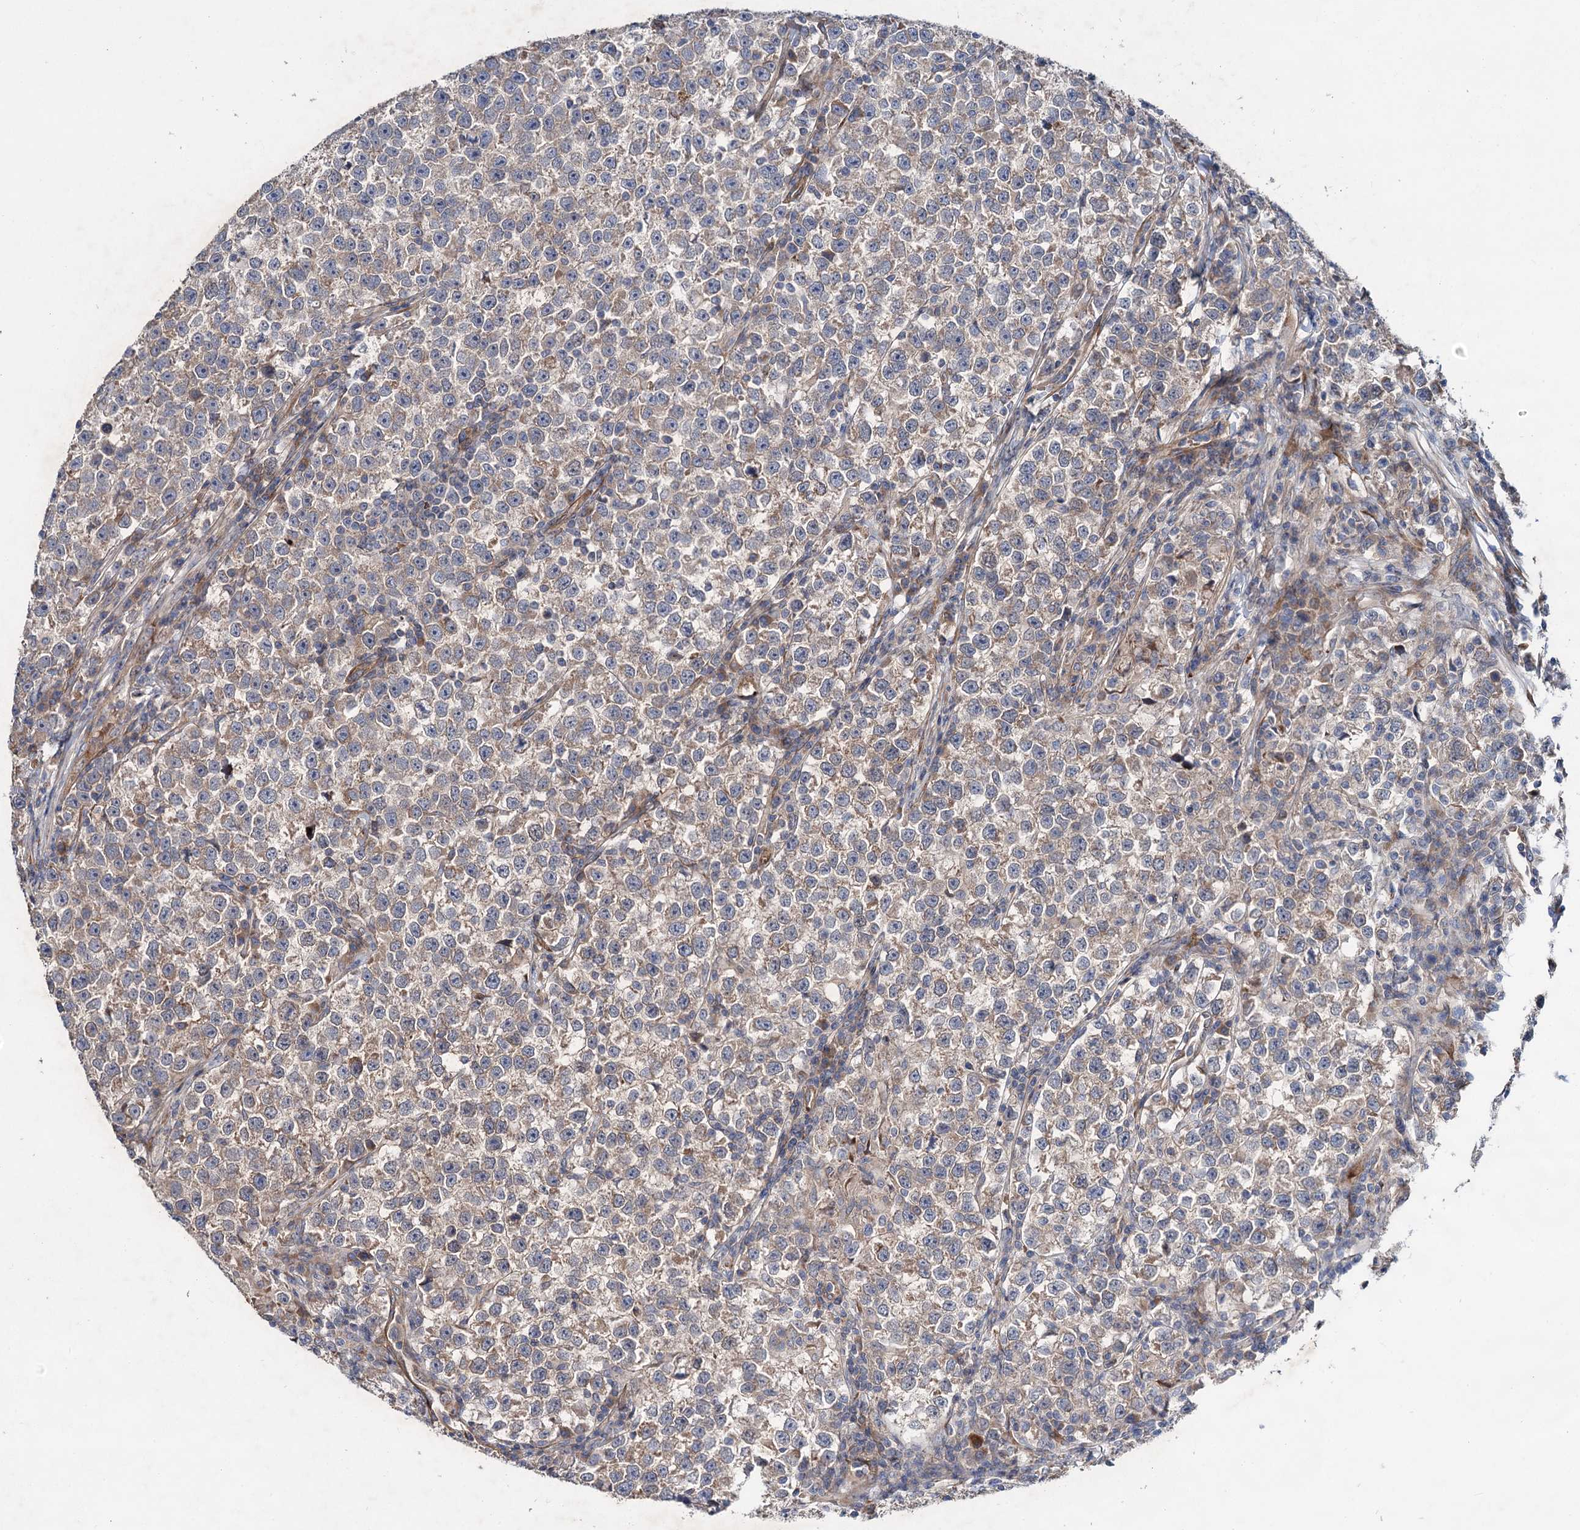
{"staining": {"intensity": "weak", "quantity": ">75%", "location": "cytoplasmic/membranous"}, "tissue": "testis cancer", "cell_type": "Tumor cells", "image_type": "cancer", "snomed": [{"axis": "morphology", "description": "Normal tissue, NOS"}, {"axis": "morphology", "description": "Seminoma, NOS"}, {"axis": "topography", "description": "Testis"}], "caption": "Weak cytoplasmic/membranous positivity is present in approximately >75% of tumor cells in testis cancer (seminoma).", "gene": "PTDSS2", "patient": {"sex": "male", "age": 43}}